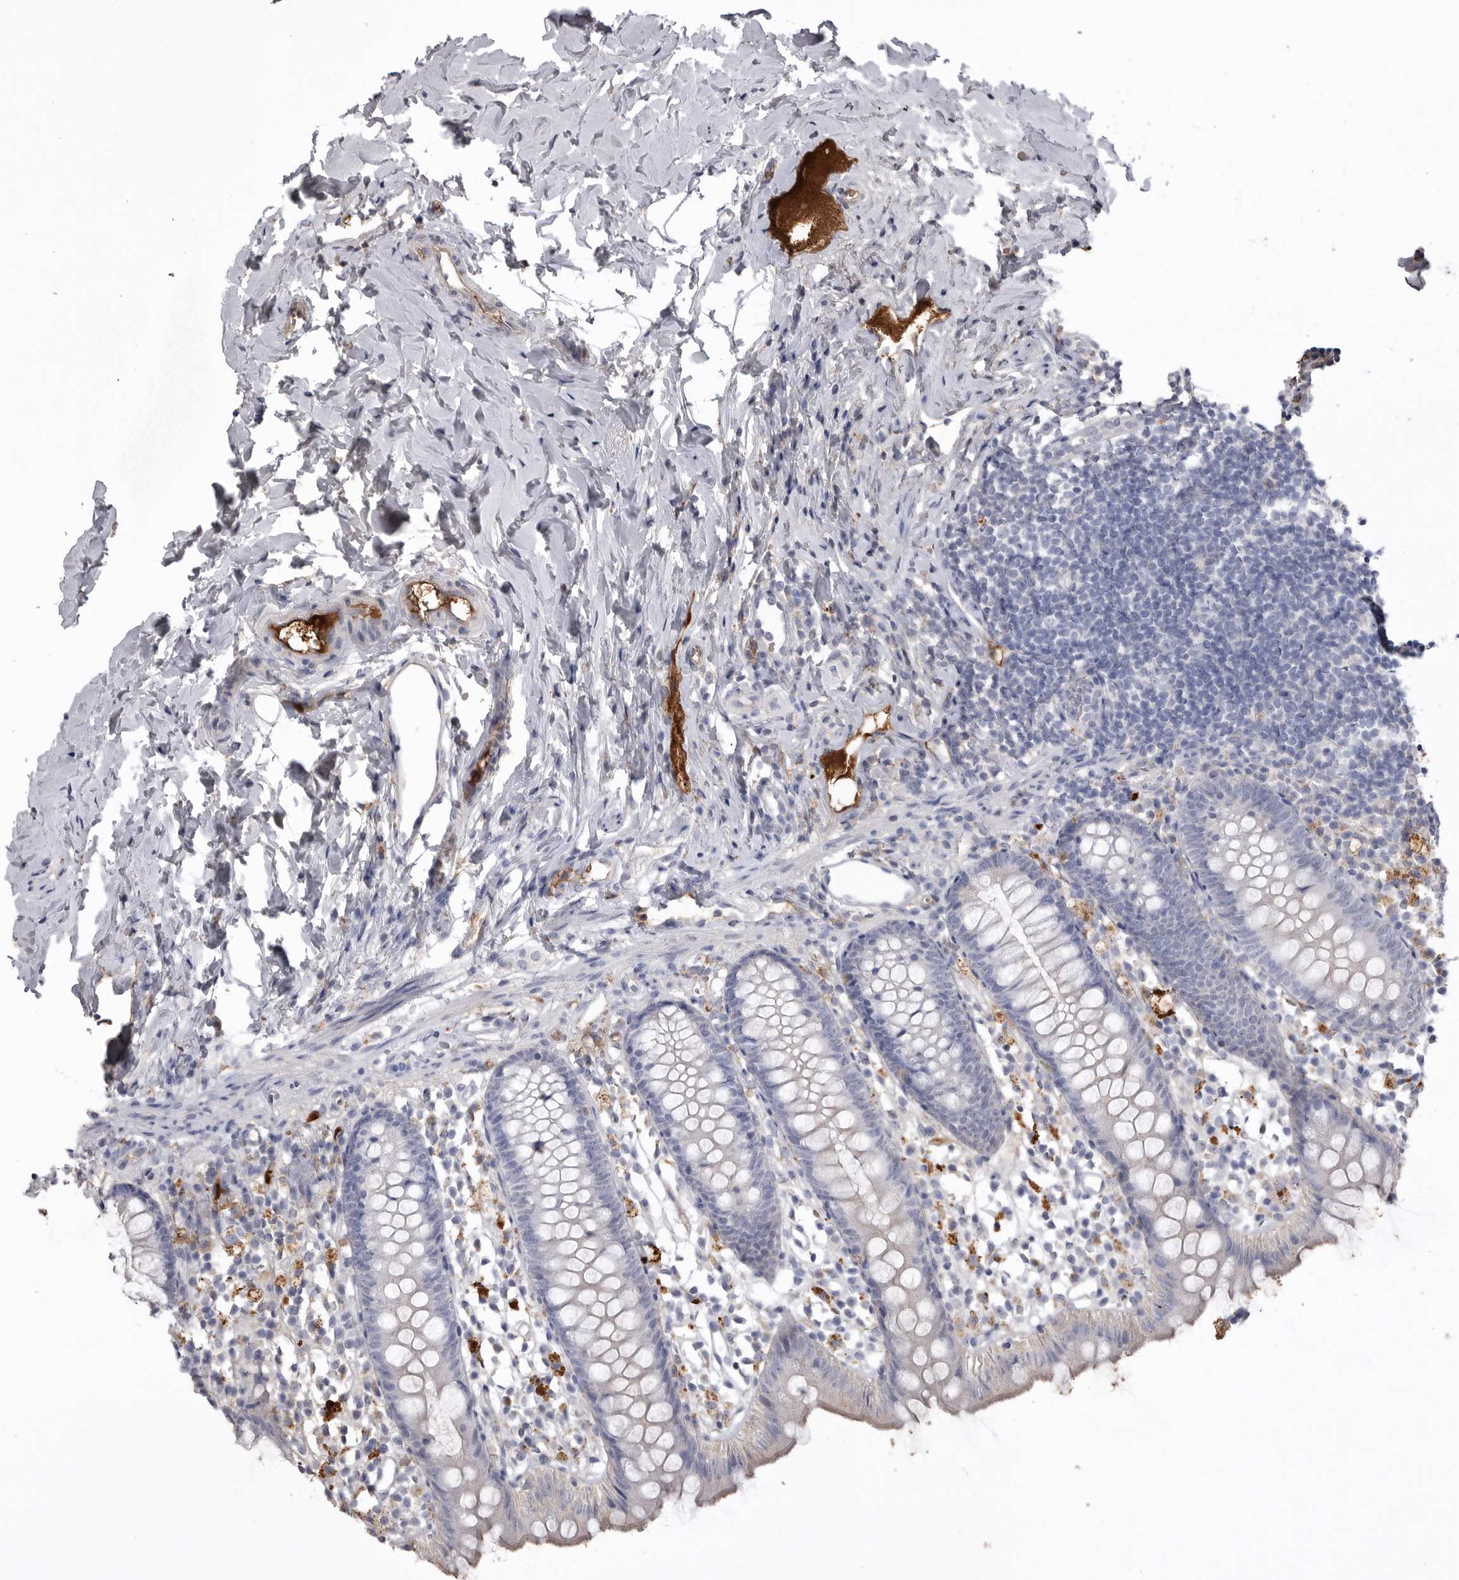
{"staining": {"intensity": "negative", "quantity": "none", "location": "none"}, "tissue": "appendix", "cell_type": "Glandular cells", "image_type": "normal", "snomed": [{"axis": "morphology", "description": "Normal tissue, NOS"}, {"axis": "topography", "description": "Appendix"}], "caption": "High power microscopy image of an immunohistochemistry image of benign appendix, revealing no significant positivity in glandular cells. (Brightfield microscopy of DAB immunohistochemistry (IHC) at high magnification).", "gene": "AHSG", "patient": {"sex": "female", "age": 20}}